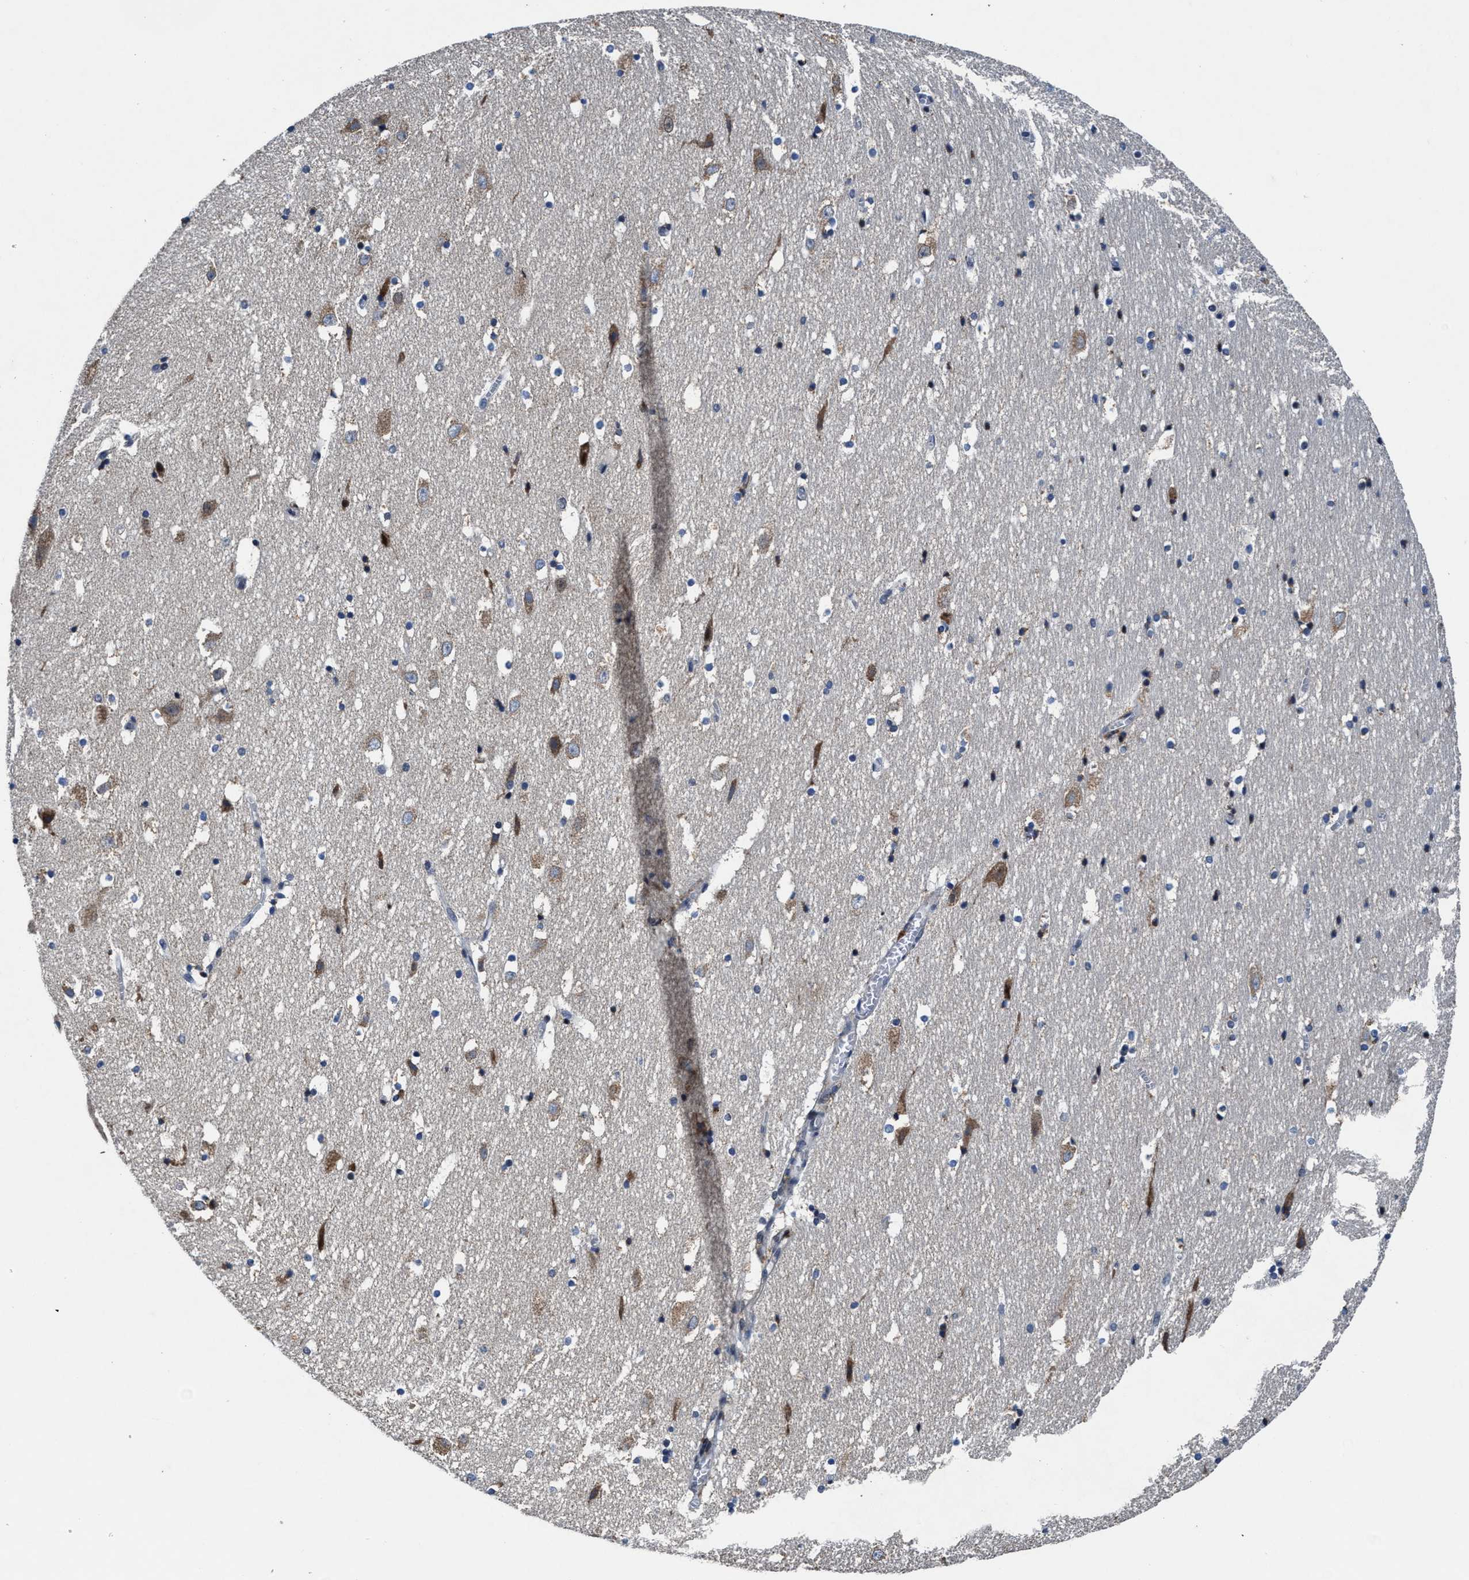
{"staining": {"intensity": "moderate", "quantity": "<25%", "location": "cytoplasmic/membranous"}, "tissue": "hippocampus", "cell_type": "Glial cells", "image_type": "normal", "snomed": [{"axis": "morphology", "description": "Normal tissue, NOS"}, {"axis": "topography", "description": "Hippocampus"}], "caption": "IHC (DAB) staining of unremarkable human hippocampus exhibits moderate cytoplasmic/membranous protein positivity in about <25% of glial cells. The staining is performed using DAB (3,3'-diaminobenzidine) brown chromogen to label protein expression. The nuclei are counter-stained blue using hematoxylin.", "gene": "TMEM53", "patient": {"sex": "male", "age": 45}}